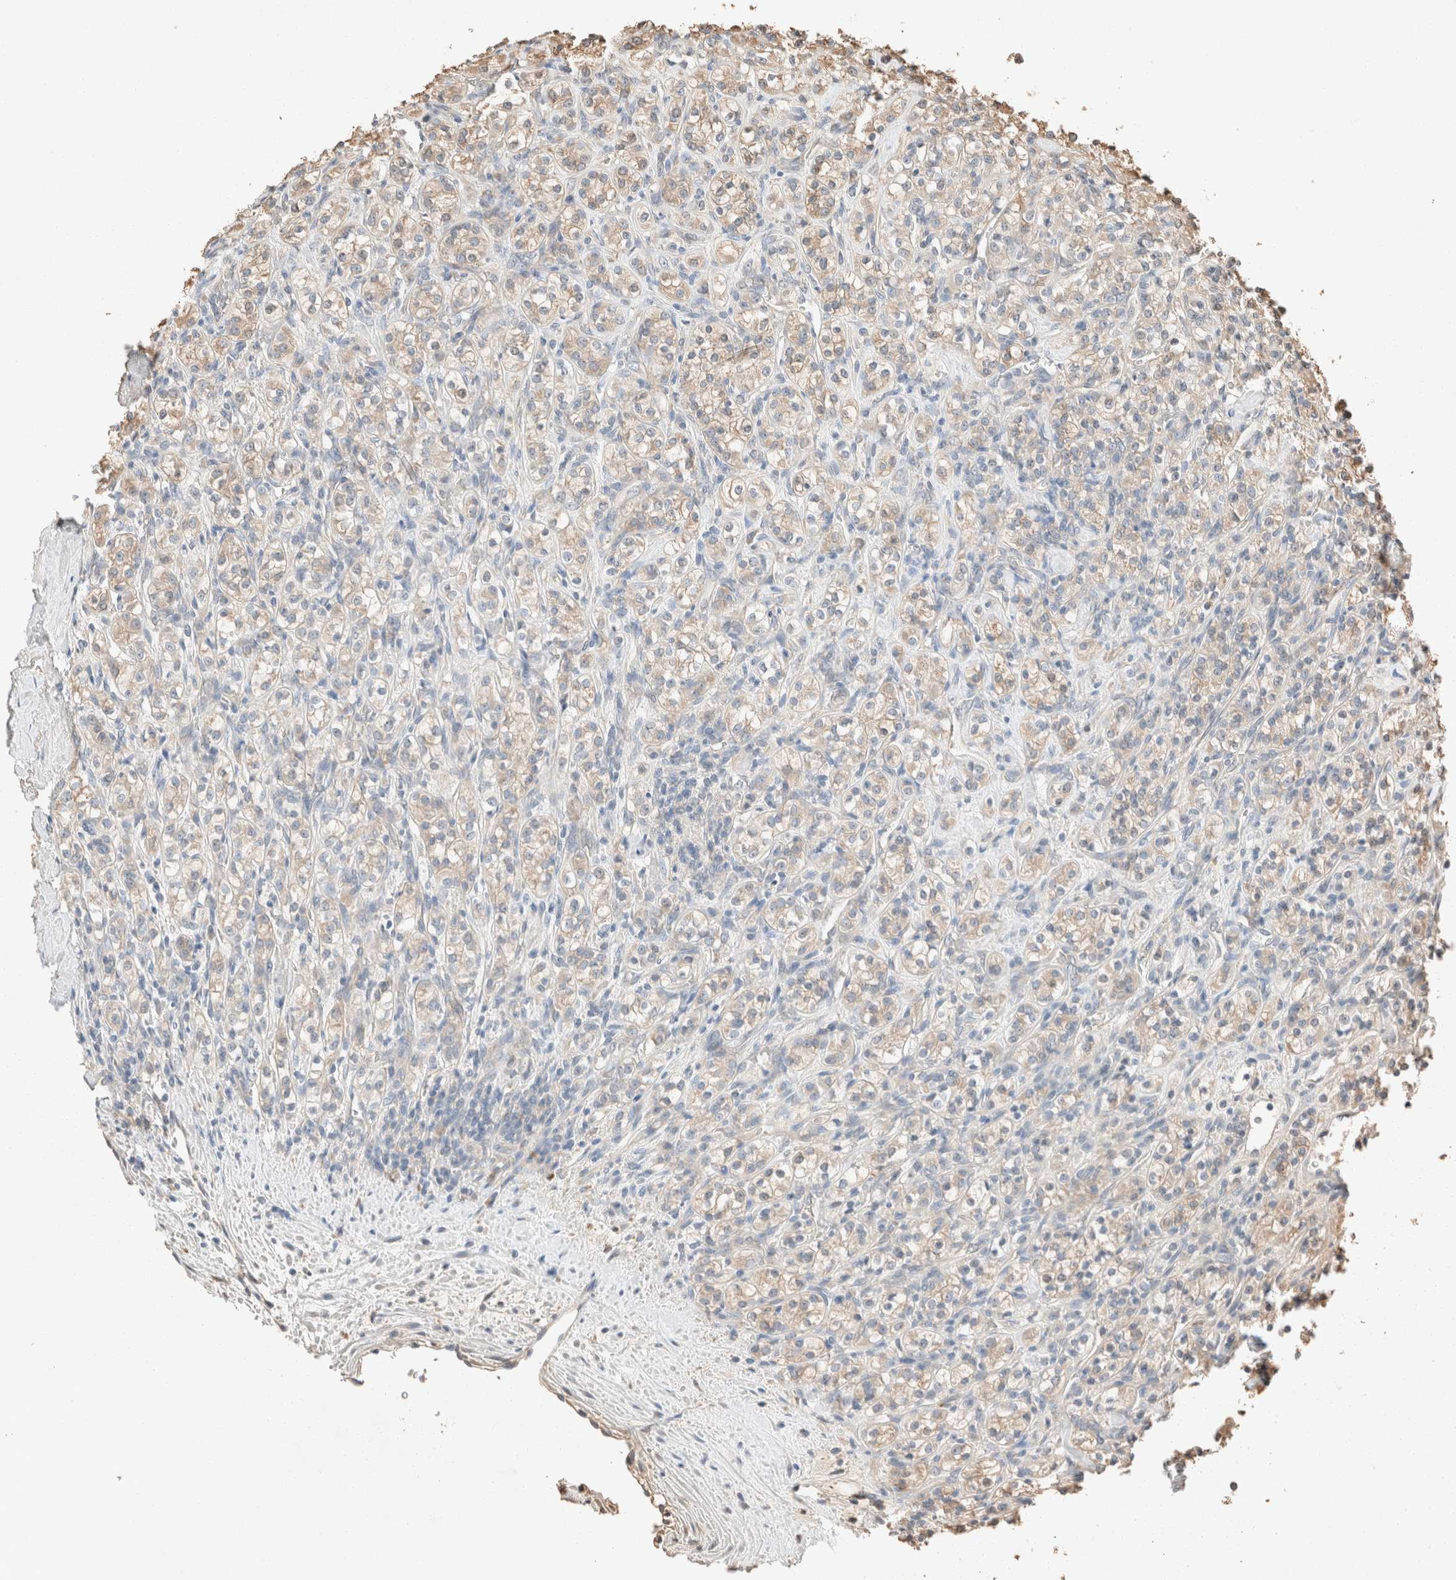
{"staining": {"intensity": "weak", "quantity": "25%-75%", "location": "cytoplasmic/membranous"}, "tissue": "renal cancer", "cell_type": "Tumor cells", "image_type": "cancer", "snomed": [{"axis": "morphology", "description": "Adenocarcinoma, NOS"}, {"axis": "topography", "description": "Kidney"}], "caption": "Protein expression analysis of human renal cancer reveals weak cytoplasmic/membranous expression in approximately 25%-75% of tumor cells.", "gene": "TUBD1", "patient": {"sex": "male", "age": 77}}